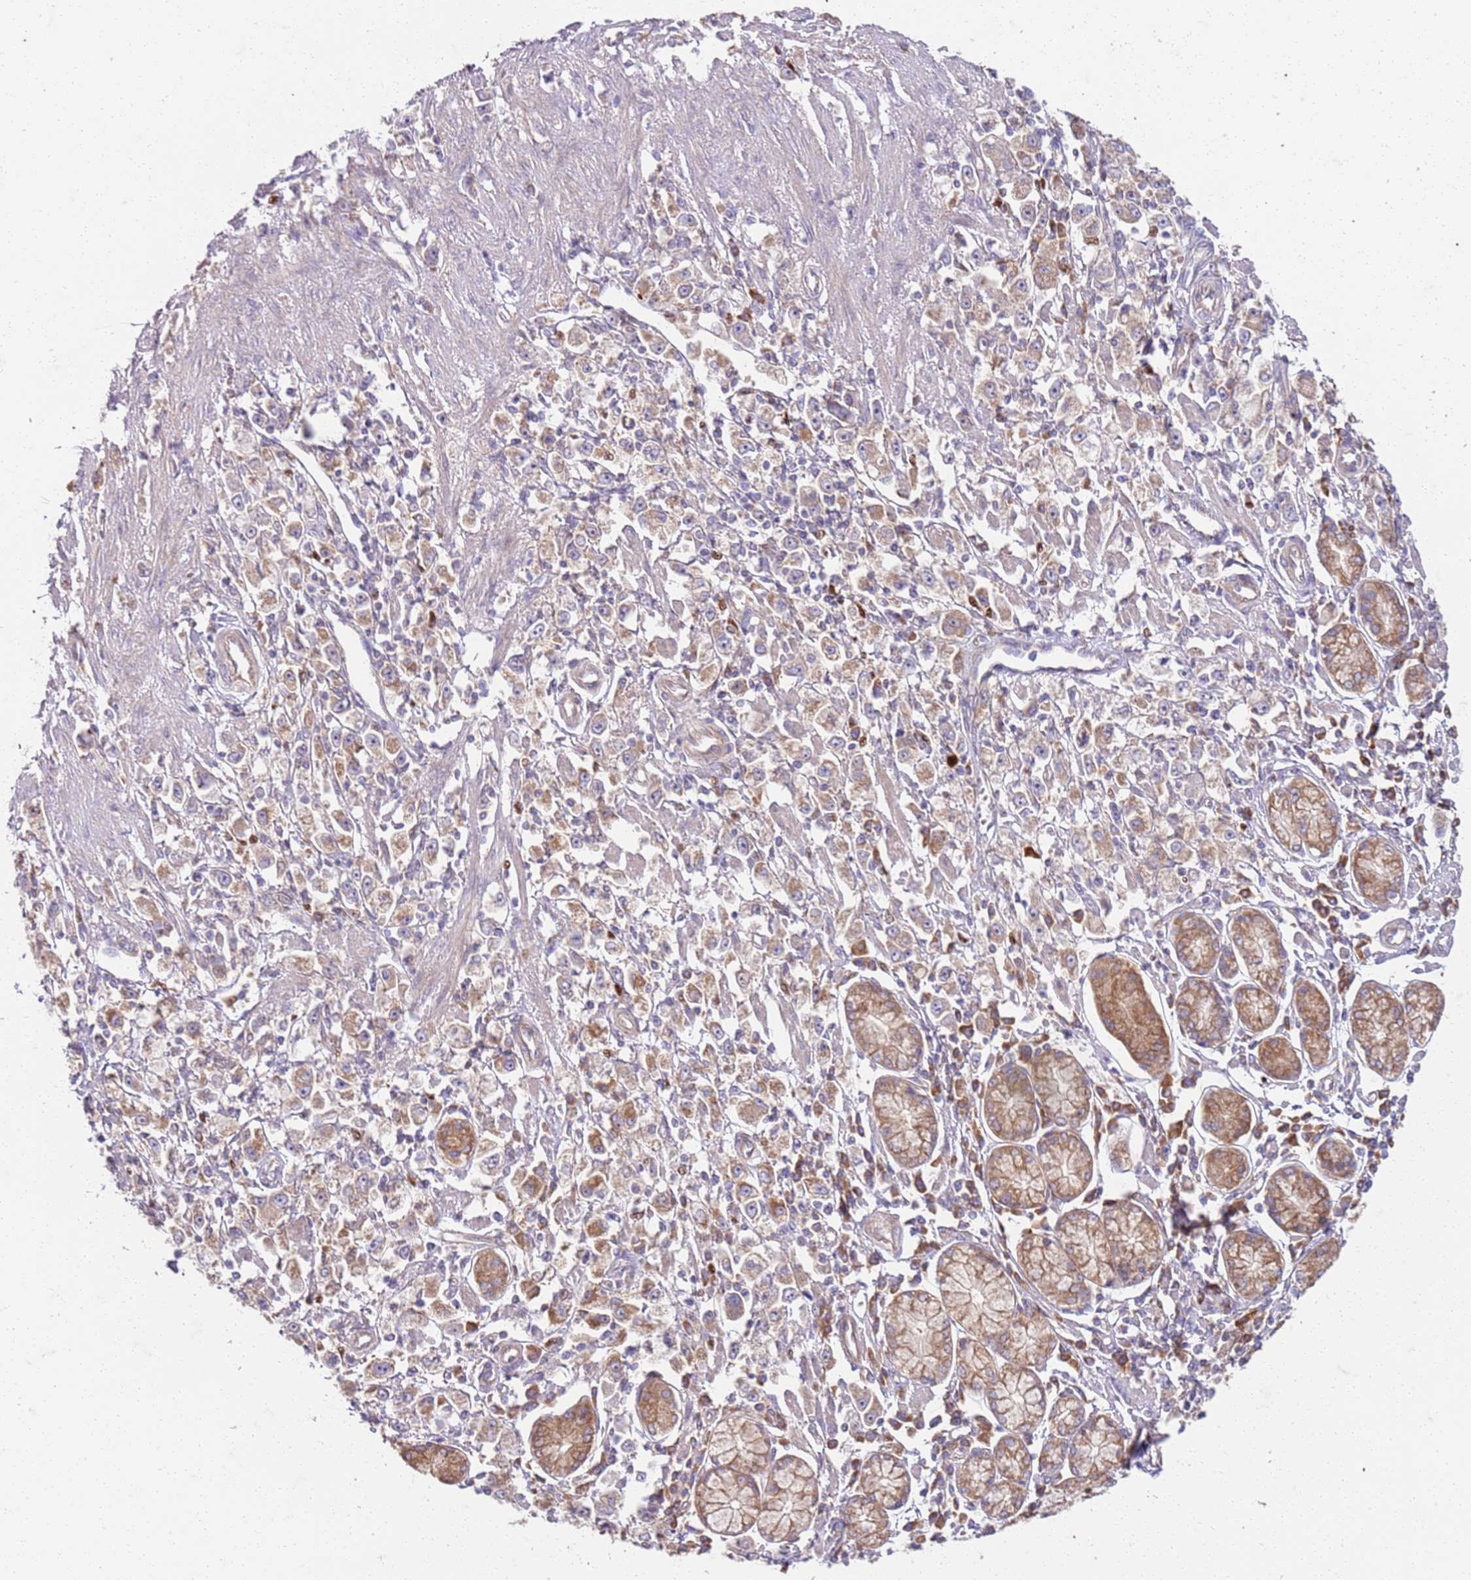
{"staining": {"intensity": "moderate", "quantity": "25%-75%", "location": "cytoplasmic/membranous"}, "tissue": "stomach cancer", "cell_type": "Tumor cells", "image_type": "cancer", "snomed": [{"axis": "morphology", "description": "Adenocarcinoma, NOS"}, {"axis": "topography", "description": "Stomach"}], "caption": "High-power microscopy captured an immunohistochemistry photomicrograph of adenocarcinoma (stomach), revealing moderate cytoplasmic/membranous expression in approximately 25%-75% of tumor cells.", "gene": "OSBP", "patient": {"sex": "female", "age": 59}}